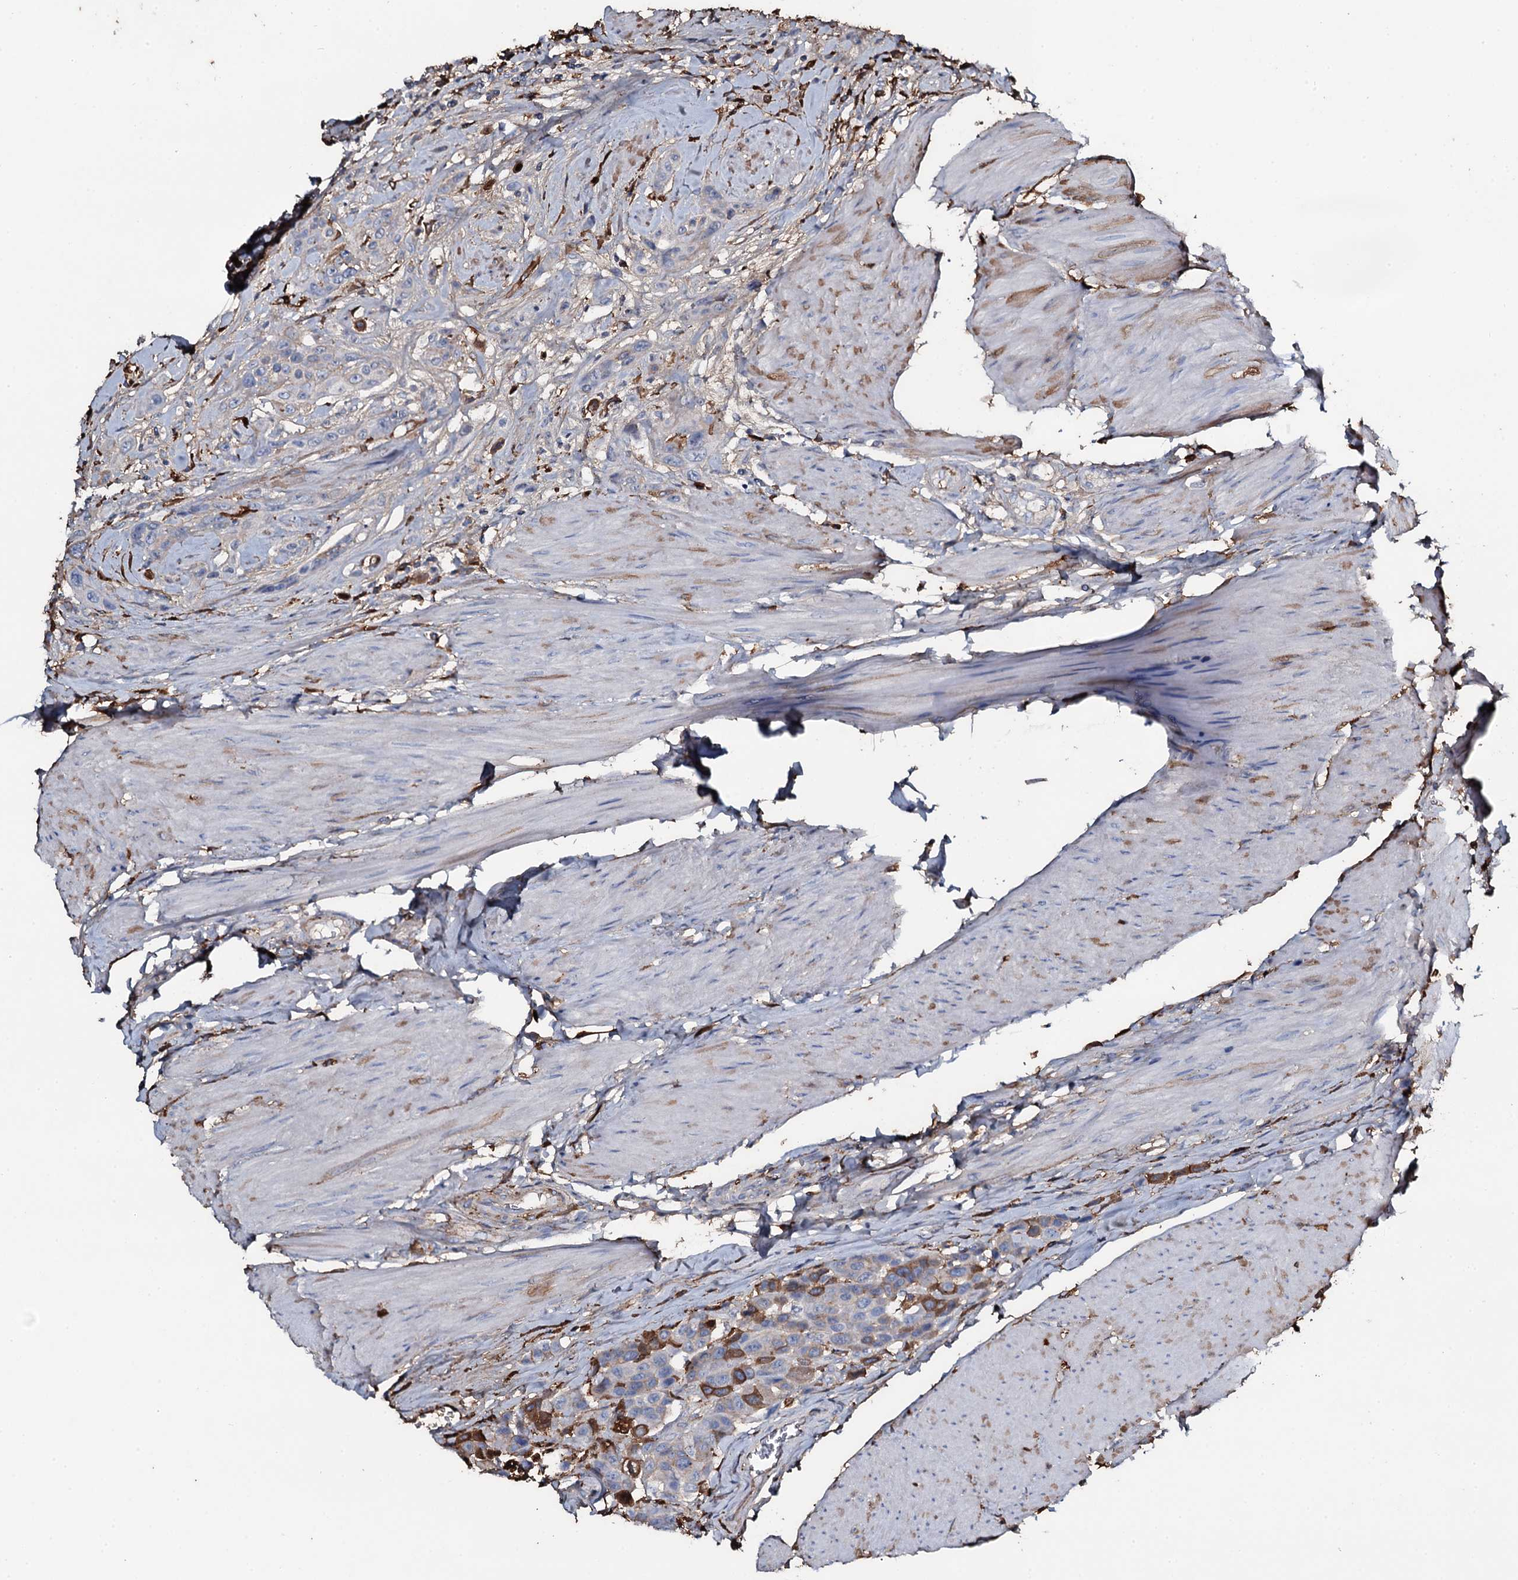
{"staining": {"intensity": "moderate", "quantity": "25%-75%", "location": "cytoplasmic/membranous"}, "tissue": "urothelial cancer", "cell_type": "Tumor cells", "image_type": "cancer", "snomed": [{"axis": "morphology", "description": "Urothelial carcinoma, High grade"}, {"axis": "topography", "description": "Urinary bladder"}], "caption": "A medium amount of moderate cytoplasmic/membranous positivity is identified in approximately 25%-75% of tumor cells in high-grade urothelial carcinoma tissue.", "gene": "EDN1", "patient": {"sex": "male", "age": 50}}